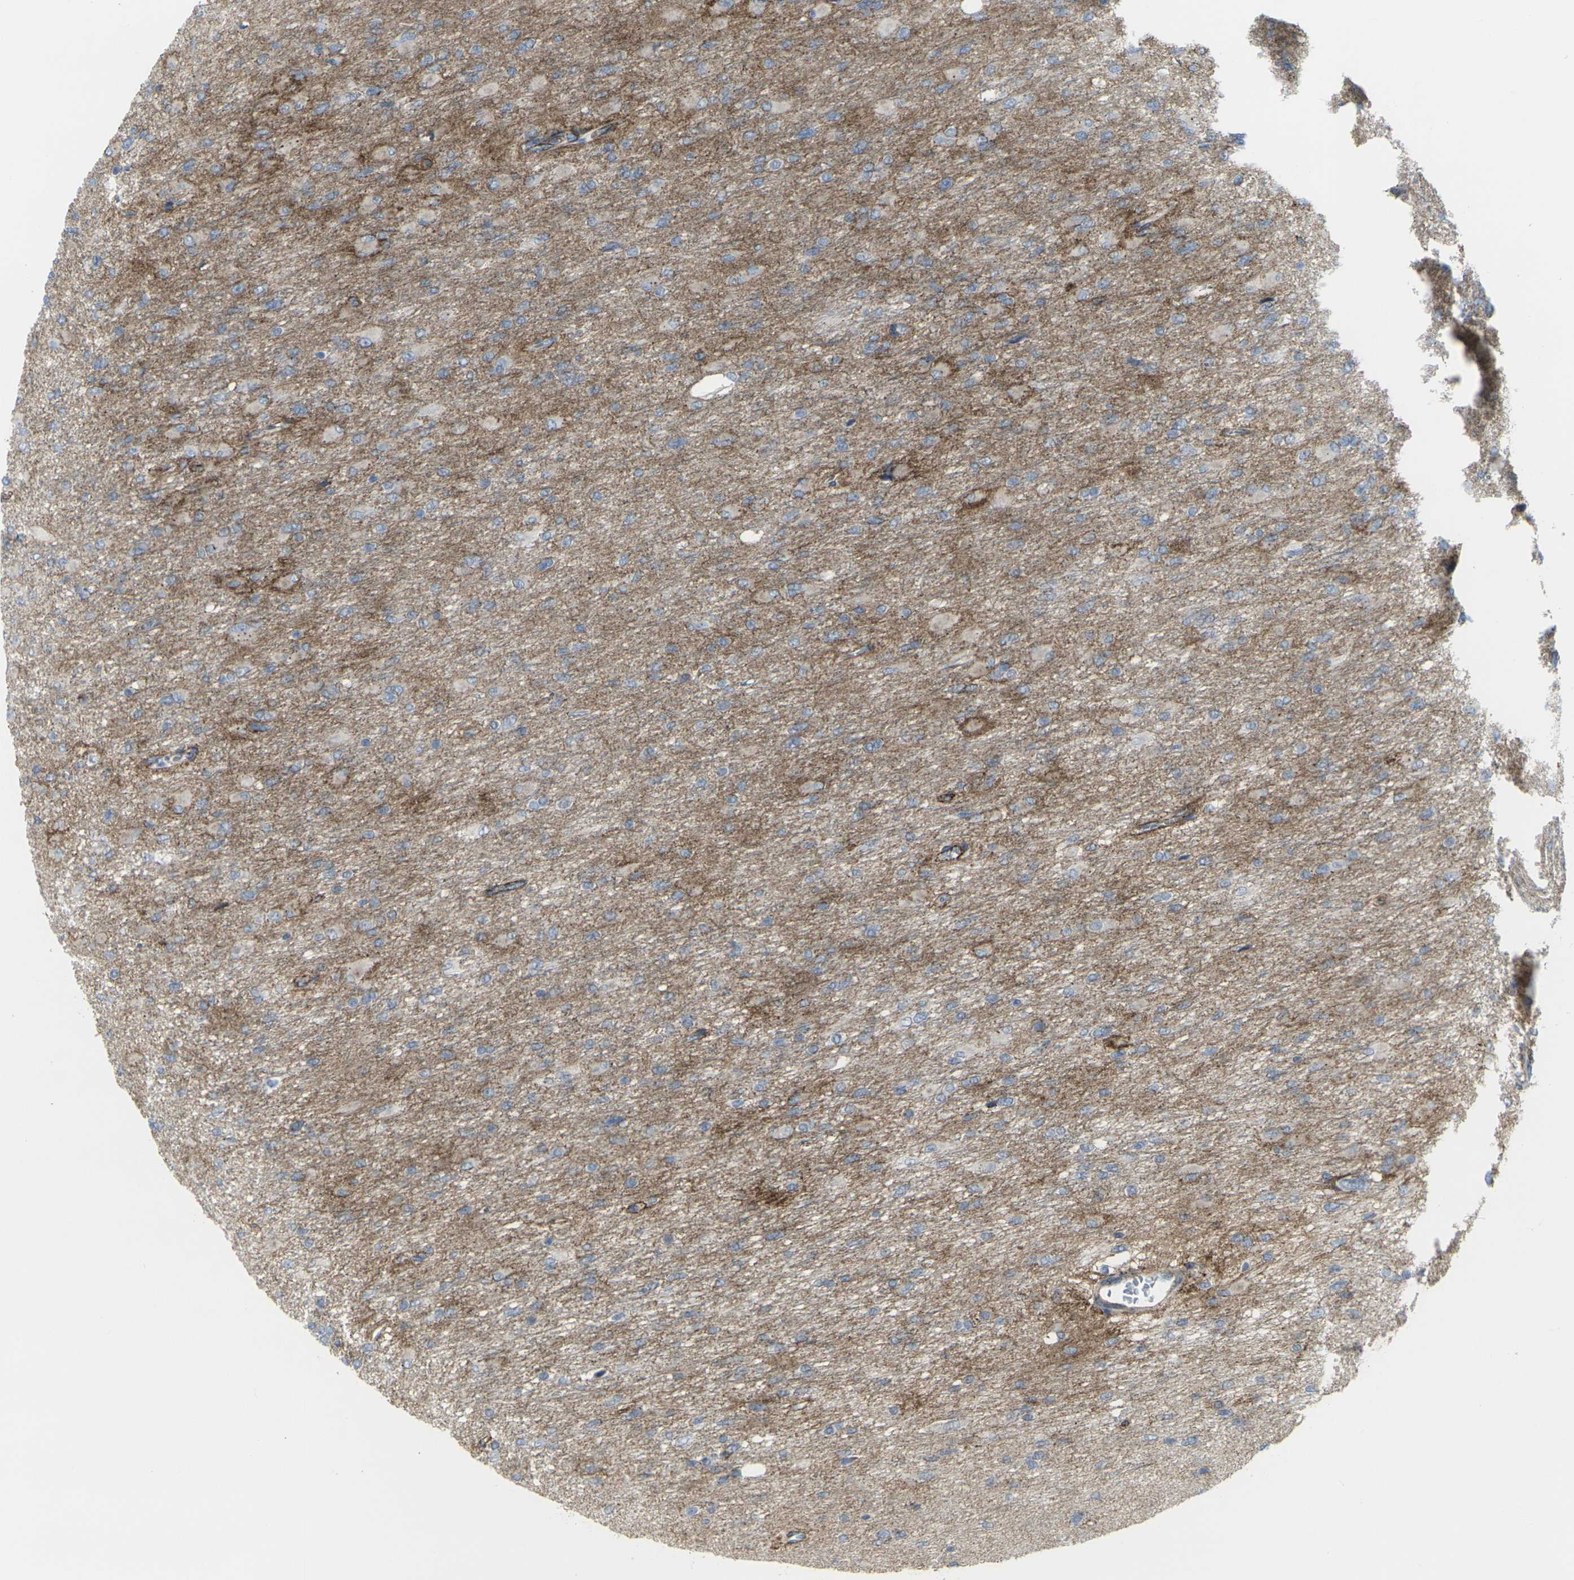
{"staining": {"intensity": "negative", "quantity": "none", "location": "none"}, "tissue": "glioma", "cell_type": "Tumor cells", "image_type": "cancer", "snomed": [{"axis": "morphology", "description": "Glioma, malignant, High grade"}, {"axis": "topography", "description": "Cerebral cortex"}], "caption": "A histopathology image of glioma stained for a protein shows no brown staining in tumor cells. Brightfield microscopy of immunohistochemistry stained with DAB (brown) and hematoxylin (blue), captured at high magnification.", "gene": "CDH11", "patient": {"sex": "female", "age": 36}}